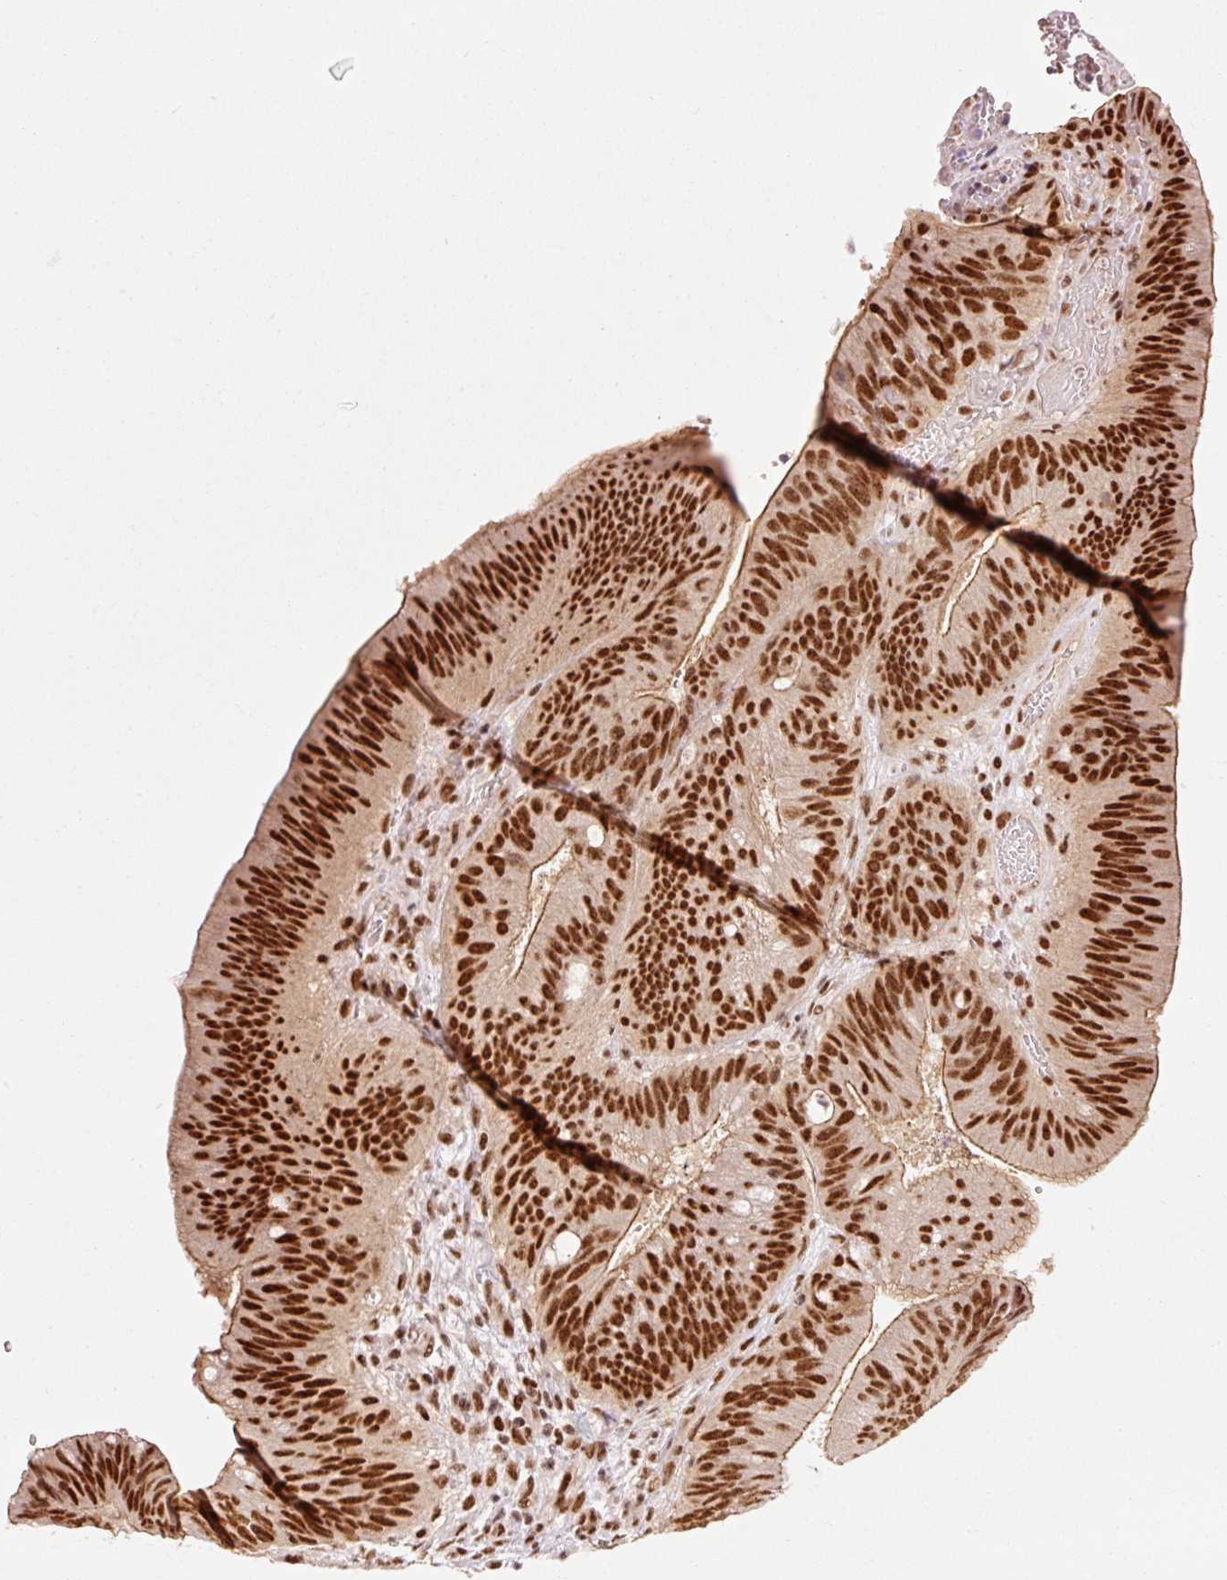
{"staining": {"intensity": "strong", "quantity": ">75%", "location": "cytoplasmic/membranous,nuclear"}, "tissue": "colorectal cancer", "cell_type": "Tumor cells", "image_type": "cancer", "snomed": [{"axis": "morphology", "description": "Adenocarcinoma, NOS"}, {"axis": "topography", "description": "Colon"}], "caption": "Colorectal cancer (adenocarcinoma) tissue displays strong cytoplasmic/membranous and nuclear expression in about >75% of tumor cells", "gene": "ZBTB44", "patient": {"sex": "female", "age": 43}}